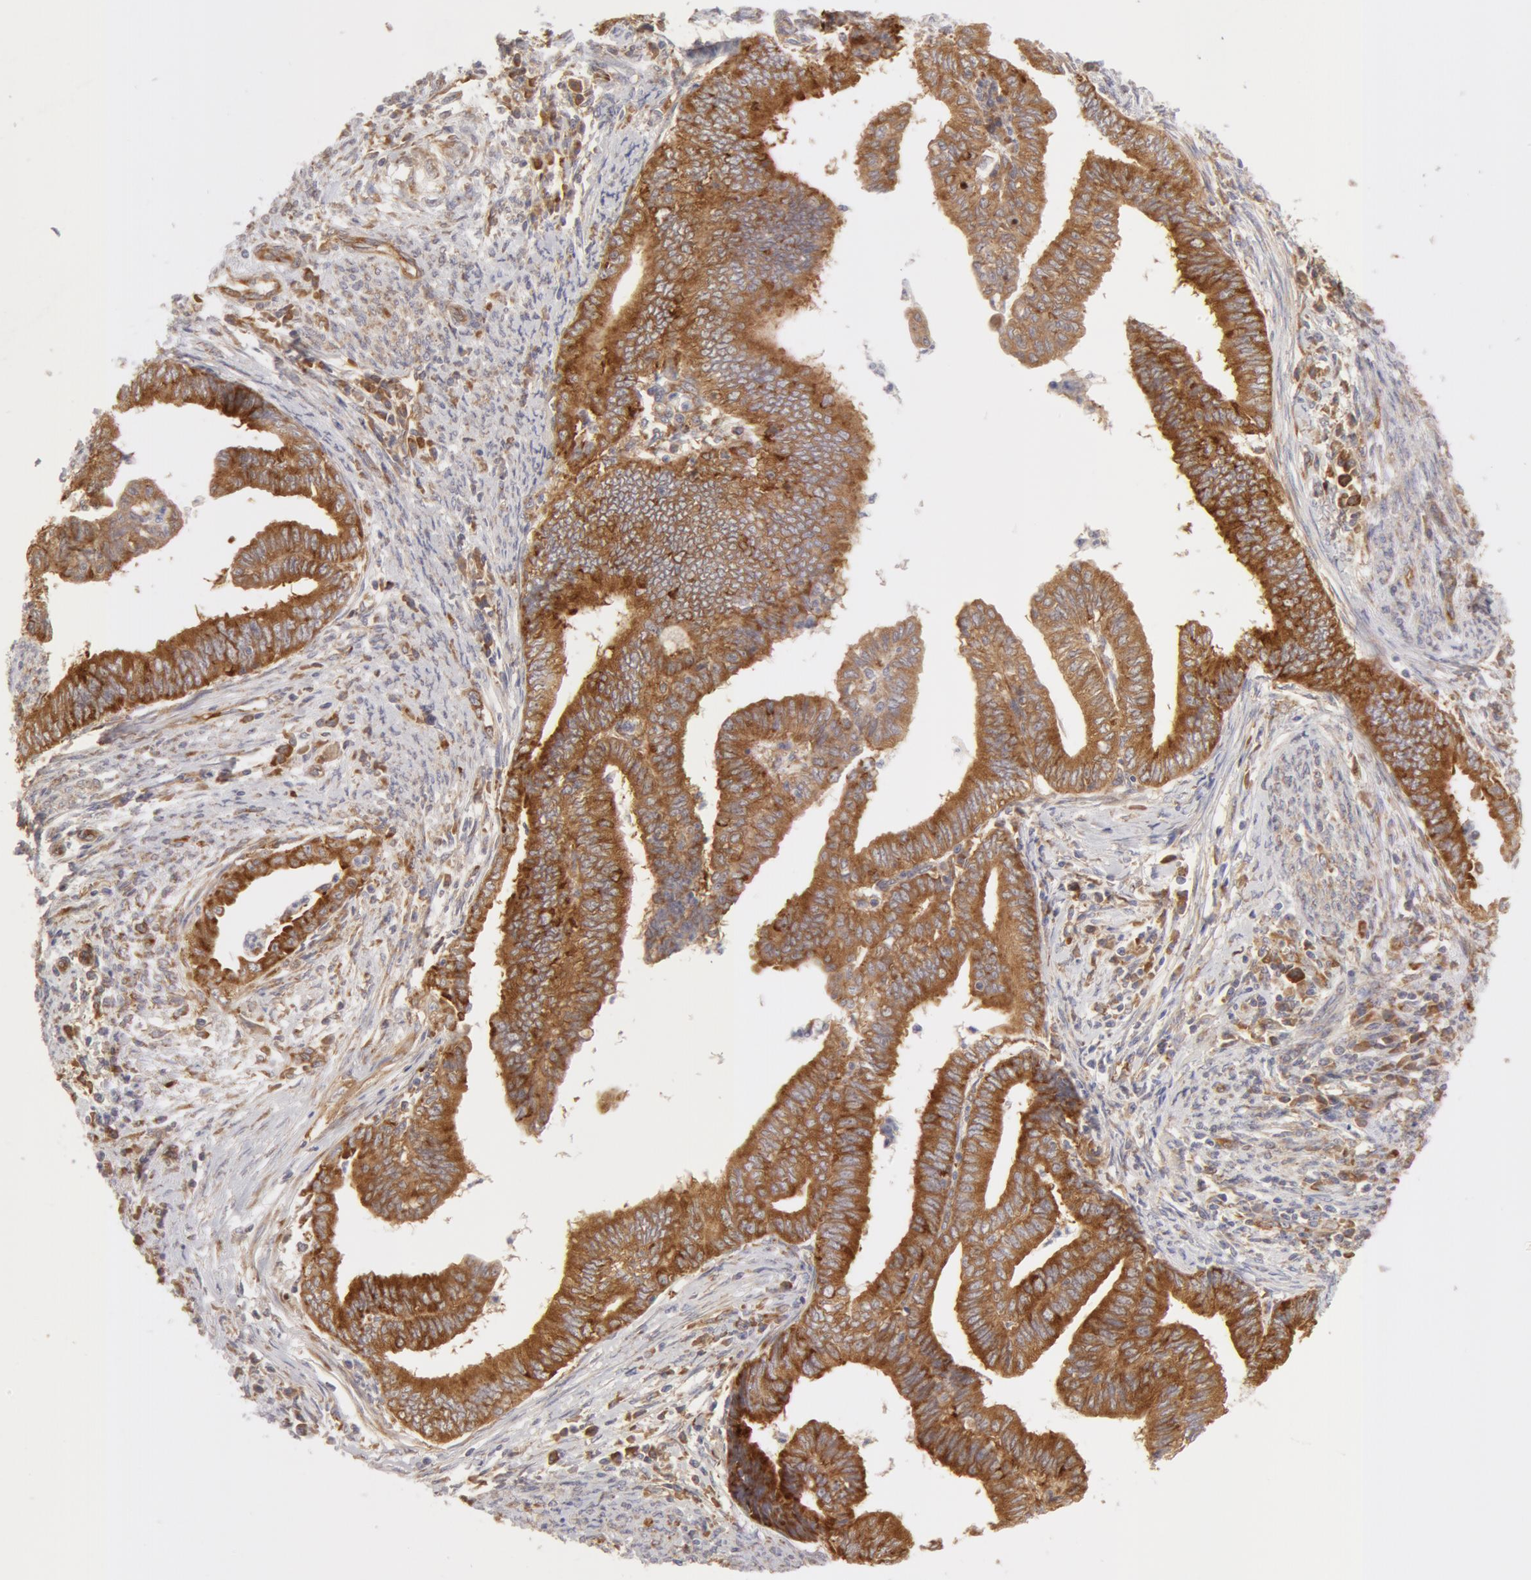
{"staining": {"intensity": "moderate", "quantity": "25%-75%", "location": "cytoplasmic/membranous"}, "tissue": "endometrial cancer", "cell_type": "Tumor cells", "image_type": "cancer", "snomed": [{"axis": "morphology", "description": "Adenocarcinoma, NOS"}, {"axis": "topography", "description": "Endometrium"}], "caption": "Endometrial adenocarcinoma tissue reveals moderate cytoplasmic/membranous positivity in approximately 25%-75% of tumor cells, visualized by immunohistochemistry. Using DAB (brown) and hematoxylin (blue) stains, captured at high magnification using brightfield microscopy.", "gene": "DDX3Y", "patient": {"sex": "female", "age": 66}}